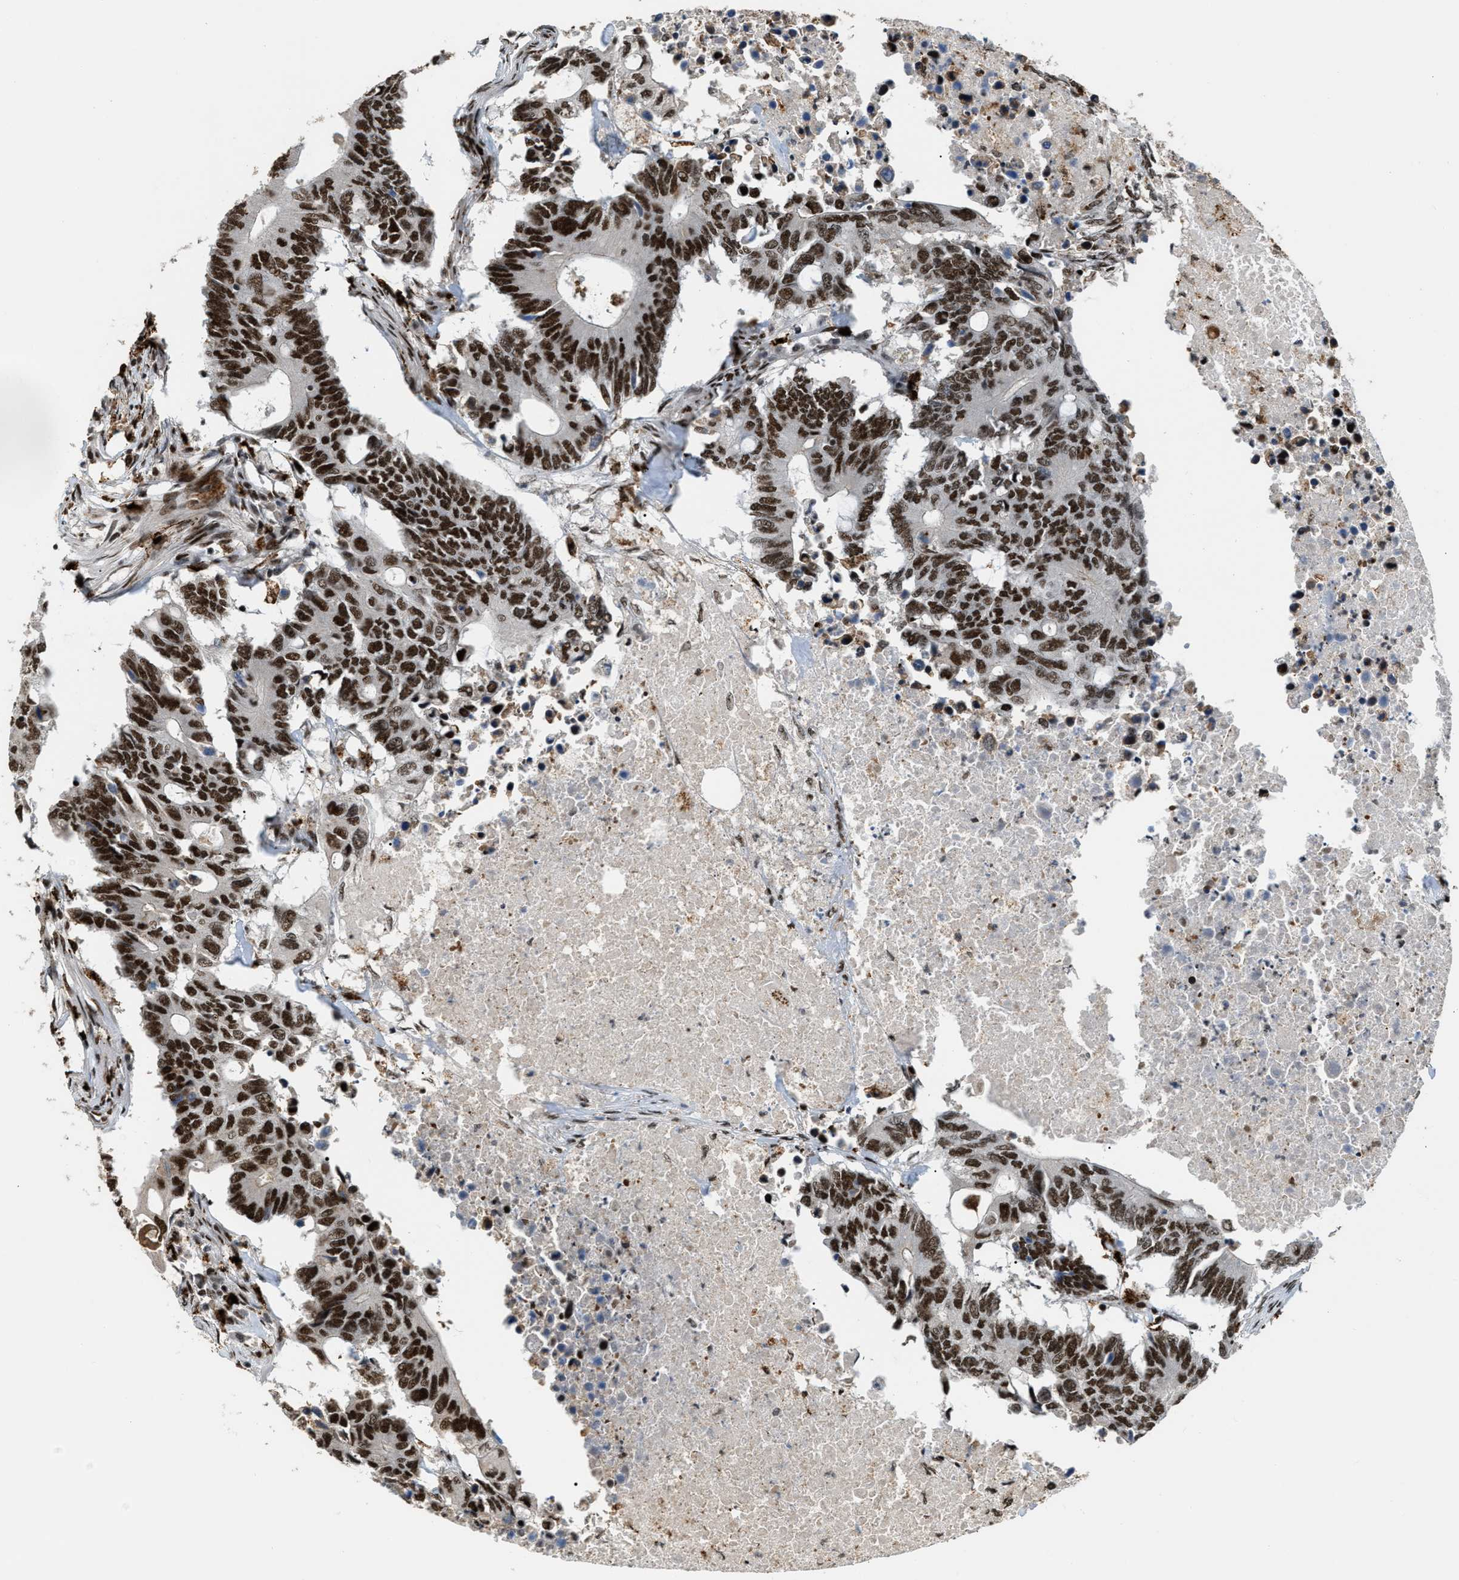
{"staining": {"intensity": "strong", "quantity": ">75%", "location": "nuclear"}, "tissue": "colorectal cancer", "cell_type": "Tumor cells", "image_type": "cancer", "snomed": [{"axis": "morphology", "description": "Adenocarcinoma, NOS"}, {"axis": "topography", "description": "Colon"}], "caption": "Immunohistochemistry (IHC) micrograph of colorectal adenocarcinoma stained for a protein (brown), which shows high levels of strong nuclear expression in approximately >75% of tumor cells.", "gene": "NUMA1", "patient": {"sex": "male", "age": 71}}